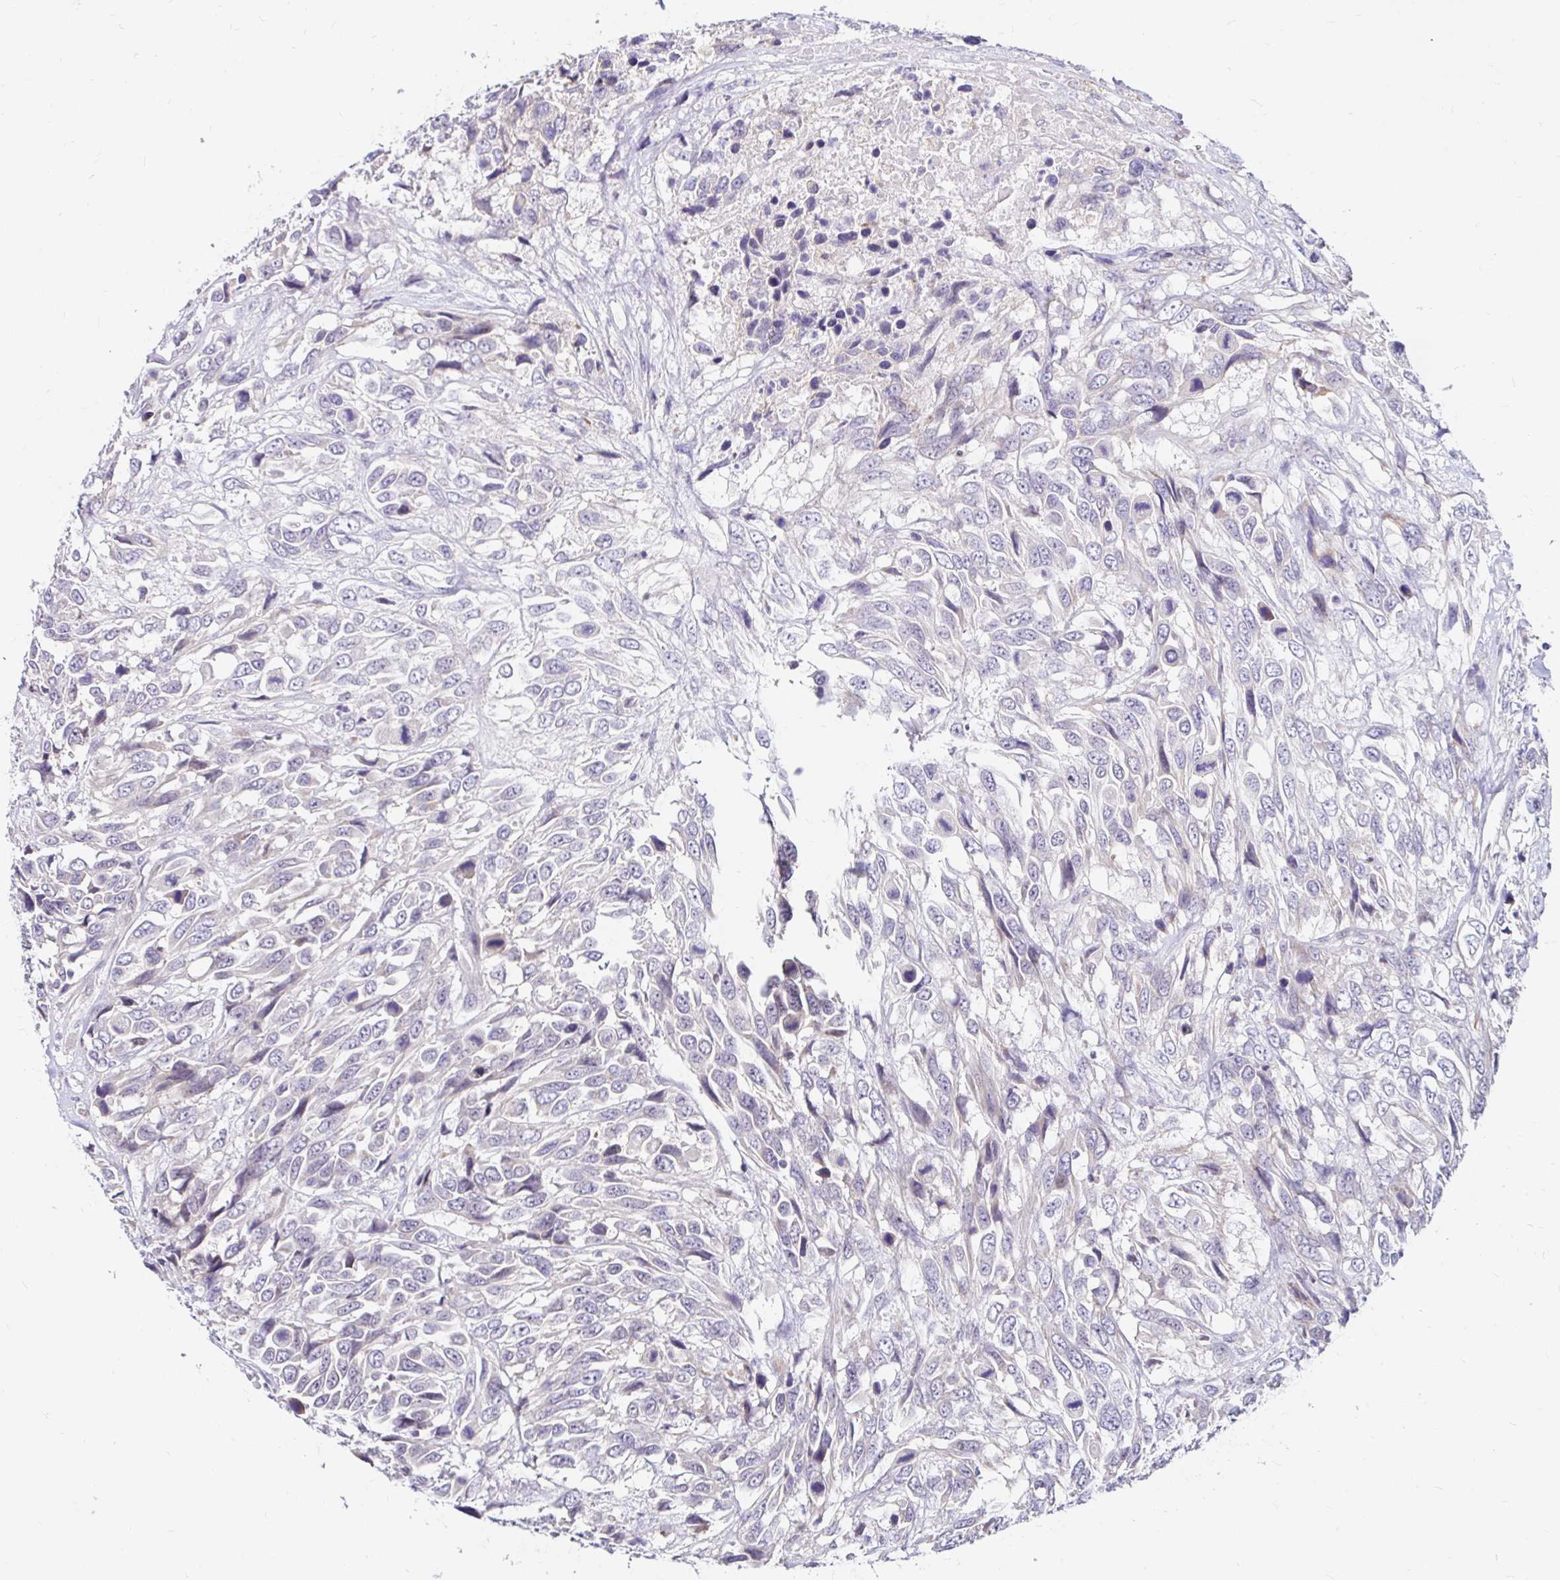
{"staining": {"intensity": "negative", "quantity": "none", "location": "none"}, "tissue": "urothelial cancer", "cell_type": "Tumor cells", "image_type": "cancer", "snomed": [{"axis": "morphology", "description": "Urothelial carcinoma, High grade"}, {"axis": "topography", "description": "Urinary bladder"}], "caption": "A high-resolution image shows immunohistochemistry staining of urothelial cancer, which reveals no significant expression in tumor cells.", "gene": "GUCY1A1", "patient": {"sex": "female", "age": 70}}